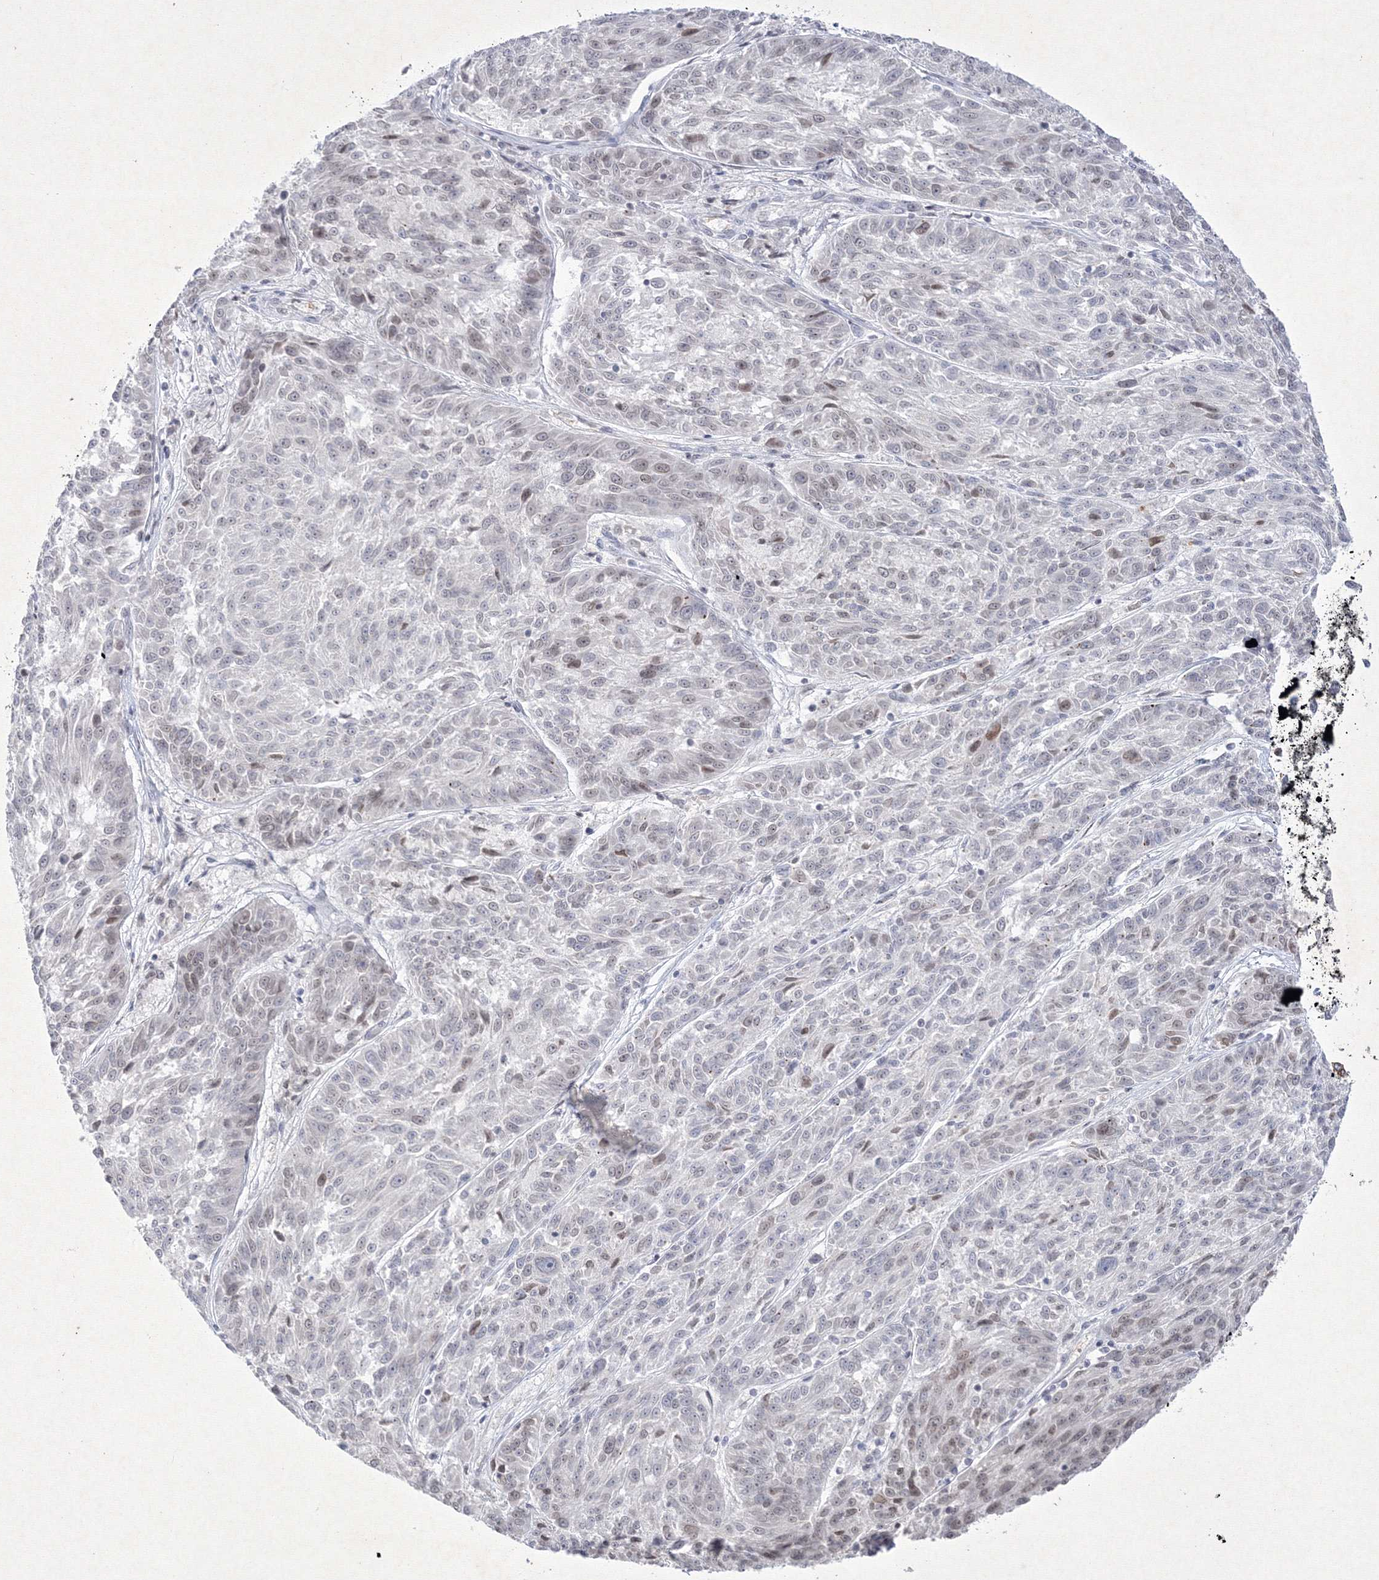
{"staining": {"intensity": "weak", "quantity": "<25%", "location": "nuclear"}, "tissue": "melanoma", "cell_type": "Tumor cells", "image_type": "cancer", "snomed": [{"axis": "morphology", "description": "Malignant melanoma, NOS"}, {"axis": "topography", "description": "Skin"}], "caption": "DAB immunohistochemical staining of human malignant melanoma demonstrates no significant expression in tumor cells.", "gene": "NXPE3", "patient": {"sex": "male", "age": 53}}